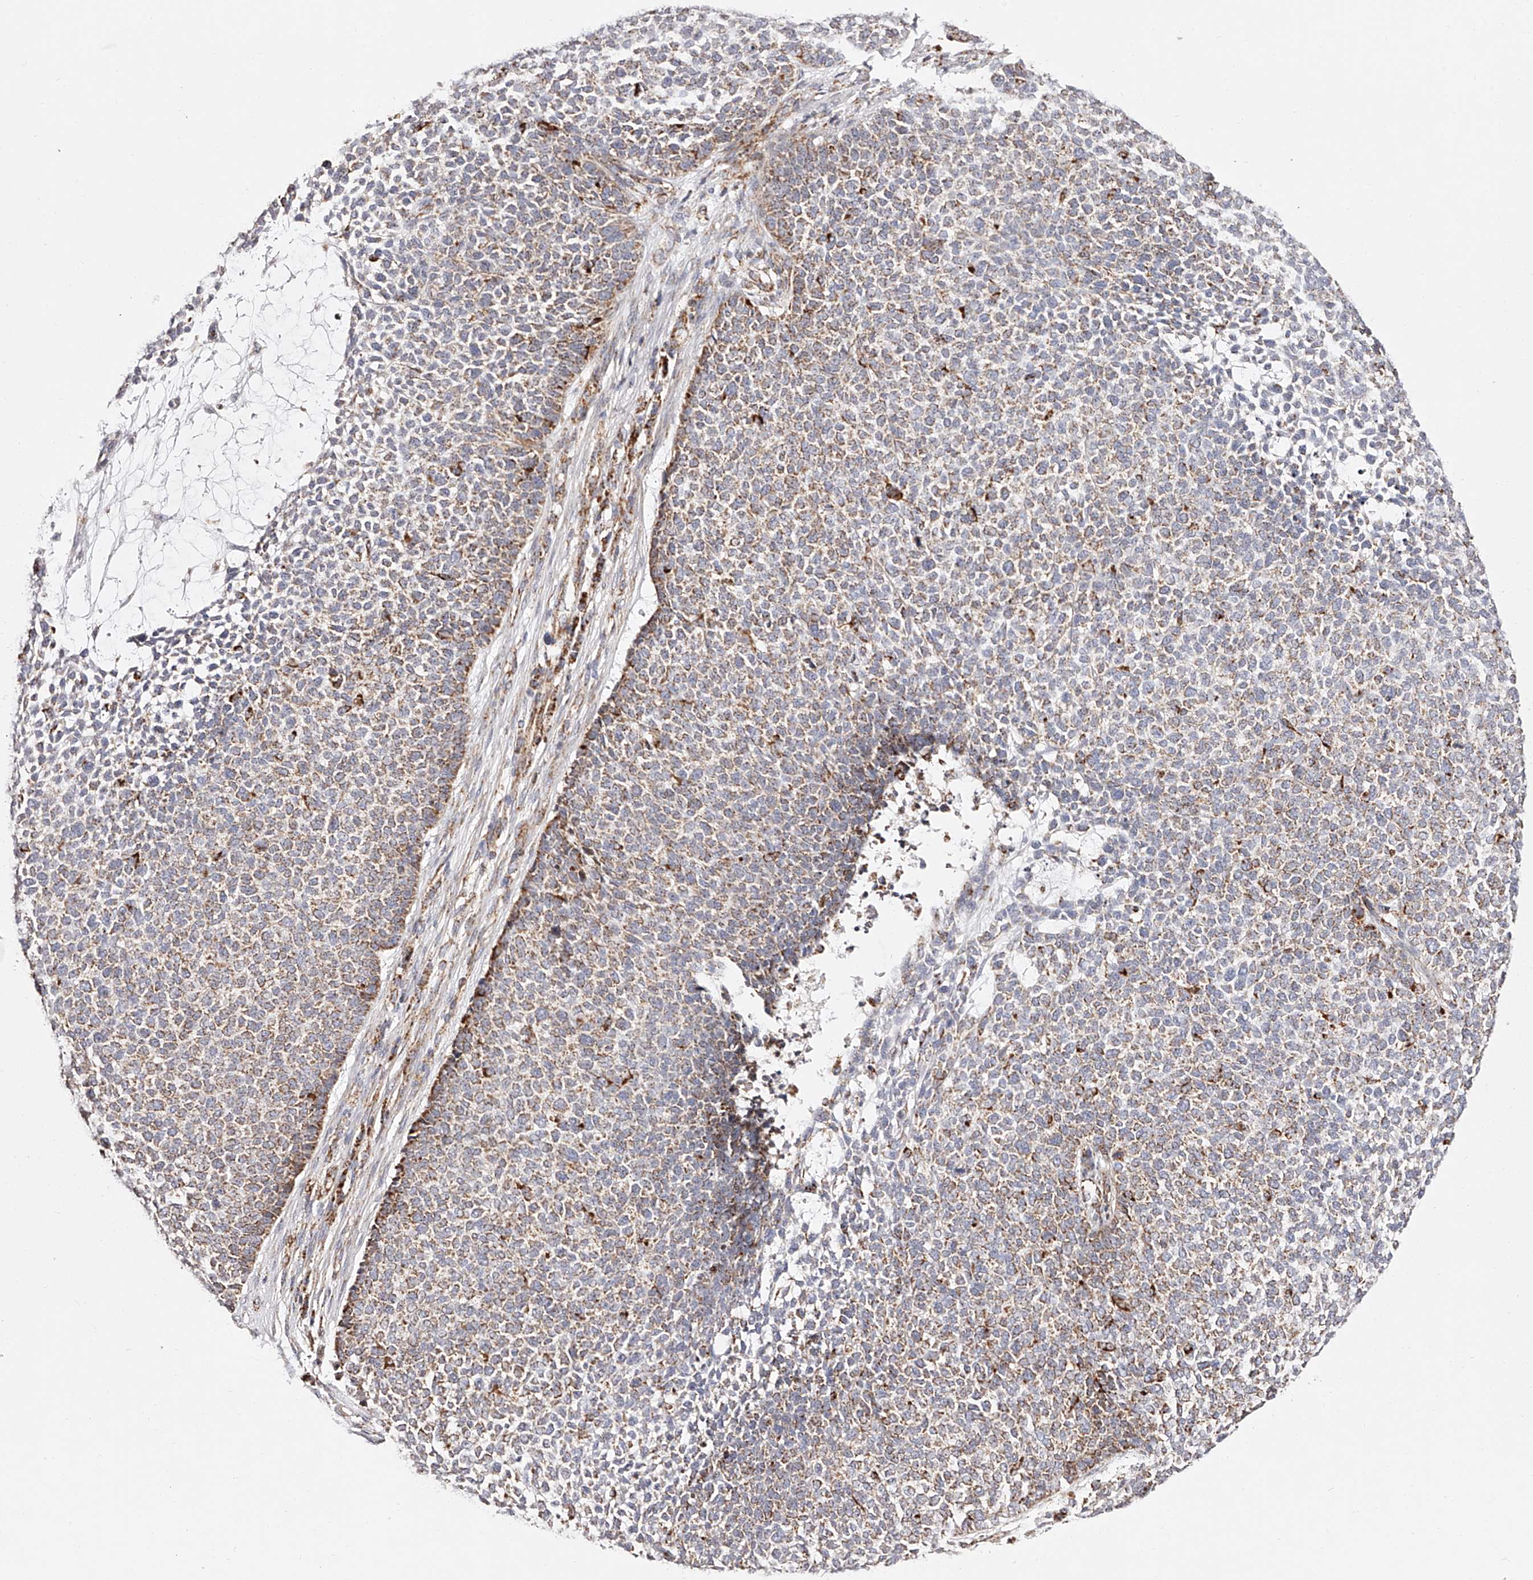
{"staining": {"intensity": "moderate", "quantity": "<25%", "location": "cytoplasmic/membranous"}, "tissue": "skin cancer", "cell_type": "Tumor cells", "image_type": "cancer", "snomed": [{"axis": "morphology", "description": "Basal cell carcinoma"}, {"axis": "topography", "description": "Skin"}], "caption": "Protein expression analysis of skin cancer demonstrates moderate cytoplasmic/membranous staining in approximately <25% of tumor cells.", "gene": "NDUFV3", "patient": {"sex": "female", "age": 84}}